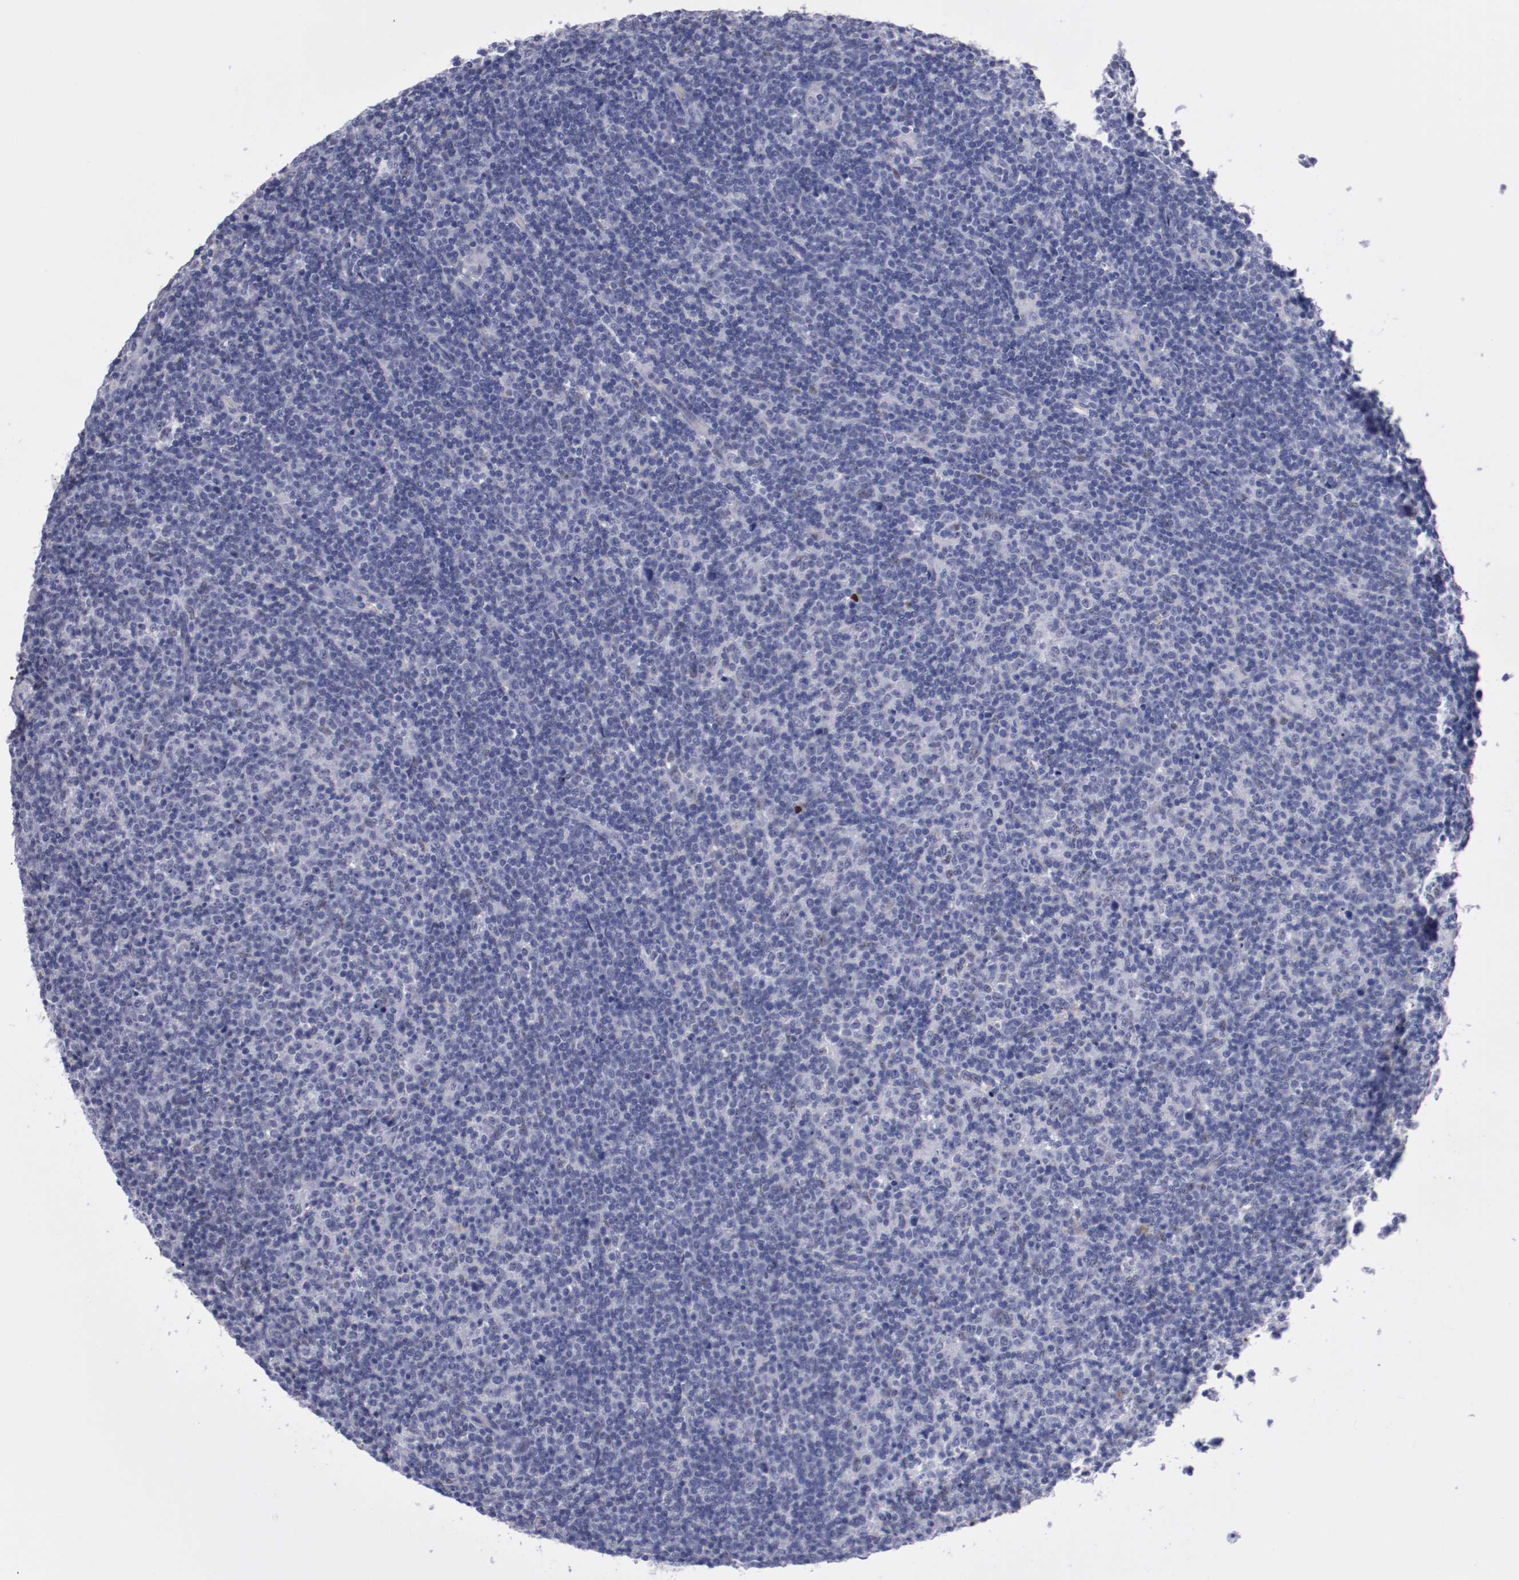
{"staining": {"intensity": "moderate", "quantity": "<25%", "location": "nuclear"}, "tissue": "lymphoma", "cell_type": "Tumor cells", "image_type": "cancer", "snomed": [{"axis": "morphology", "description": "Malignant lymphoma, non-Hodgkin's type, Low grade"}, {"axis": "topography", "description": "Lymph node"}], "caption": "Malignant lymphoma, non-Hodgkin's type (low-grade) stained with IHC exhibits moderate nuclear expression in about <25% of tumor cells.", "gene": "HNF1B", "patient": {"sex": "male", "age": 70}}